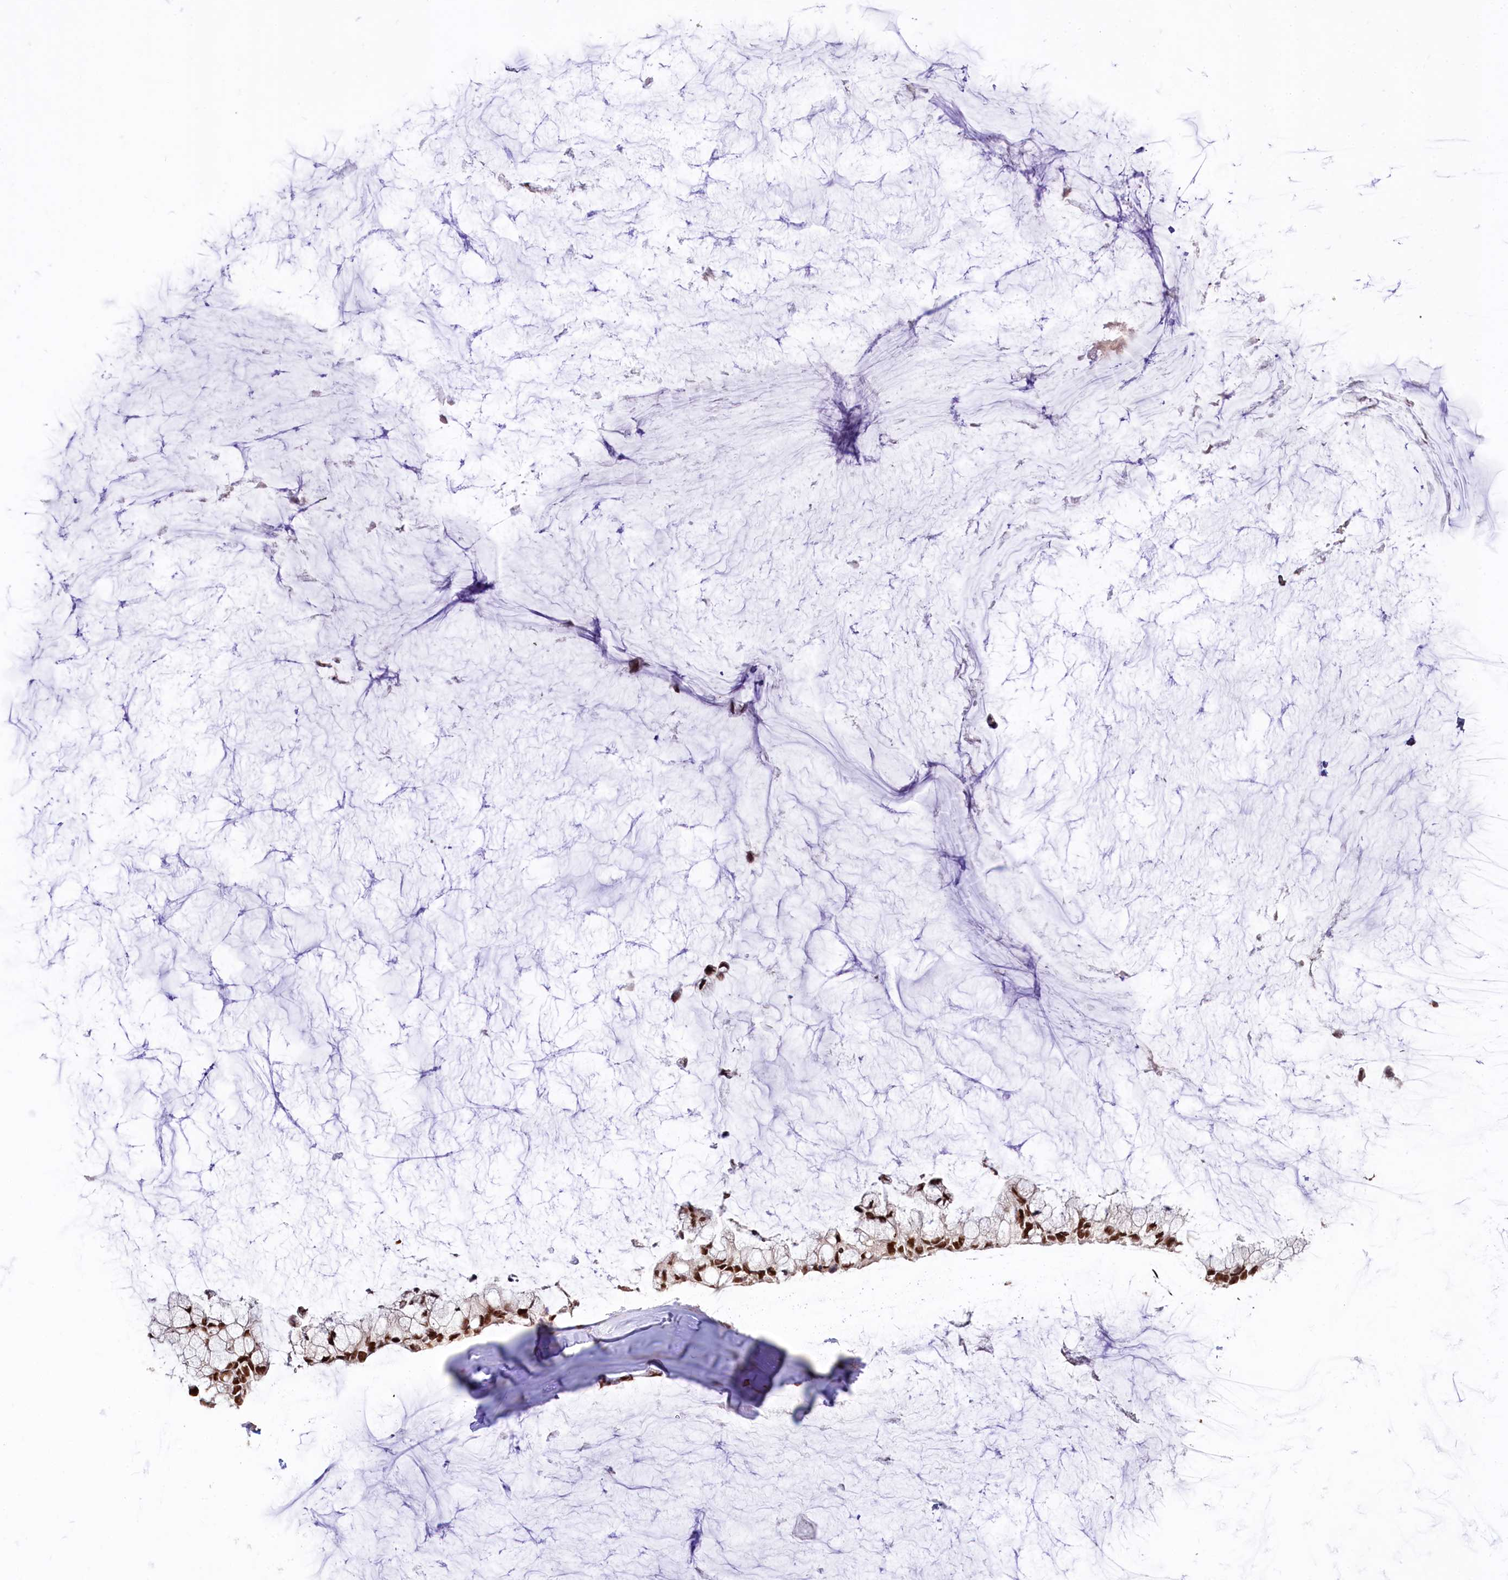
{"staining": {"intensity": "strong", "quantity": ">75%", "location": "nuclear"}, "tissue": "ovarian cancer", "cell_type": "Tumor cells", "image_type": "cancer", "snomed": [{"axis": "morphology", "description": "Cystadenocarcinoma, mucinous, NOS"}, {"axis": "topography", "description": "Ovary"}], "caption": "Tumor cells show strong nuclear positivity in about >75% of cells in ovarian cancer (mucinous cystadenocarcinoma). (Brightfield microscopy of DAB IHC at high magnification).", "gene": "HIRA", "patient": {"sex": "female", "age": 39}}